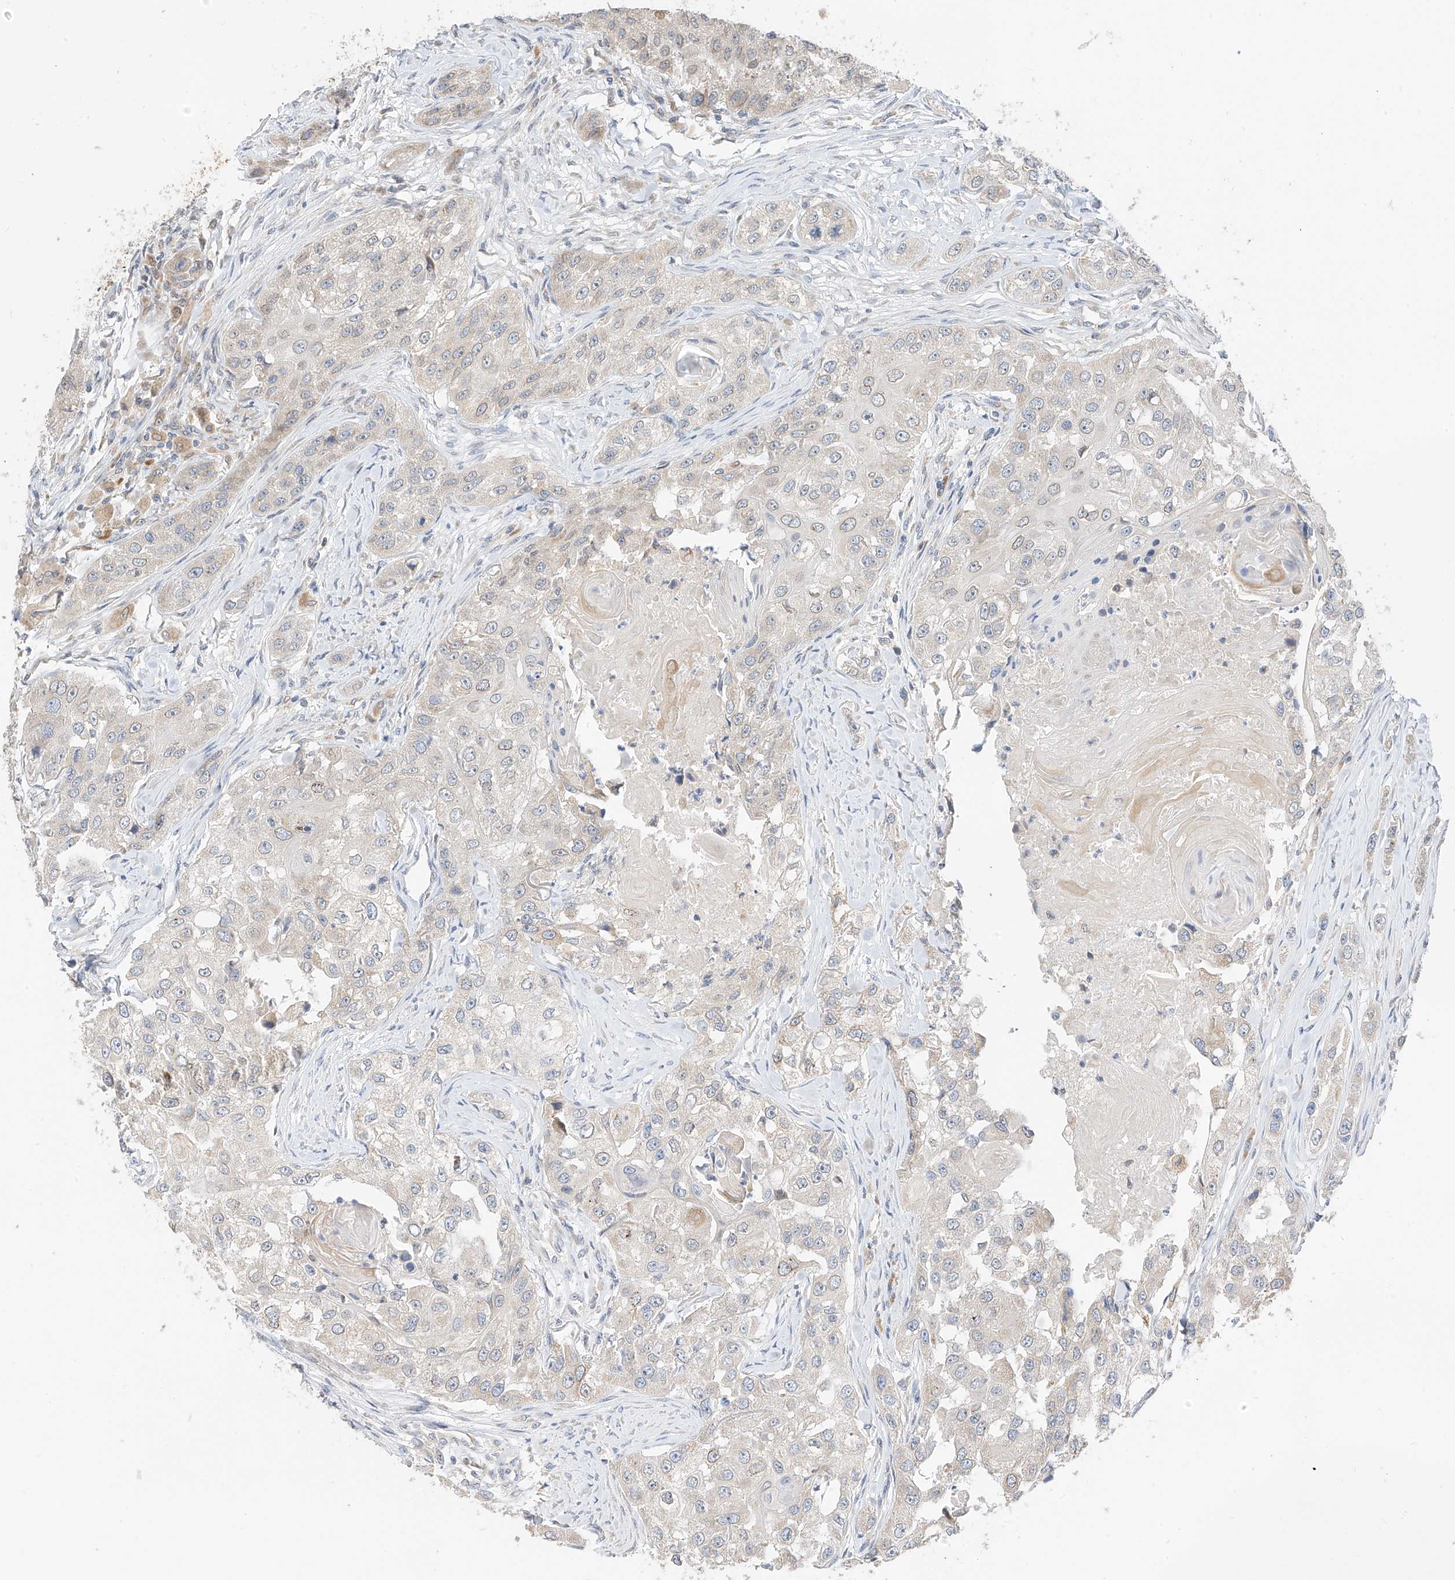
{"staining": {"intensity": "negative", "quantity": "none", "location": "none"}, "tissue": "head and neck cancer", "cell_type": "Tumor cells", "image_type": "cancer", "snomed": [{"axis": "morphology", "description": "Normal tissue, NOS"}, {"axis": "morphology", "description": "Squamous cell carcinoma, NOS"}, {"axis": "topography", "description": "Skeletal muscle"}, {"axis": "topography", "description": "Head-Neck"}], "caption": "Tumor cells are negative for brown protein staining in head and neck squamous cell carcinoma.", "gene": "PPA2", "patient": {"sex": "male", "age": 51}}